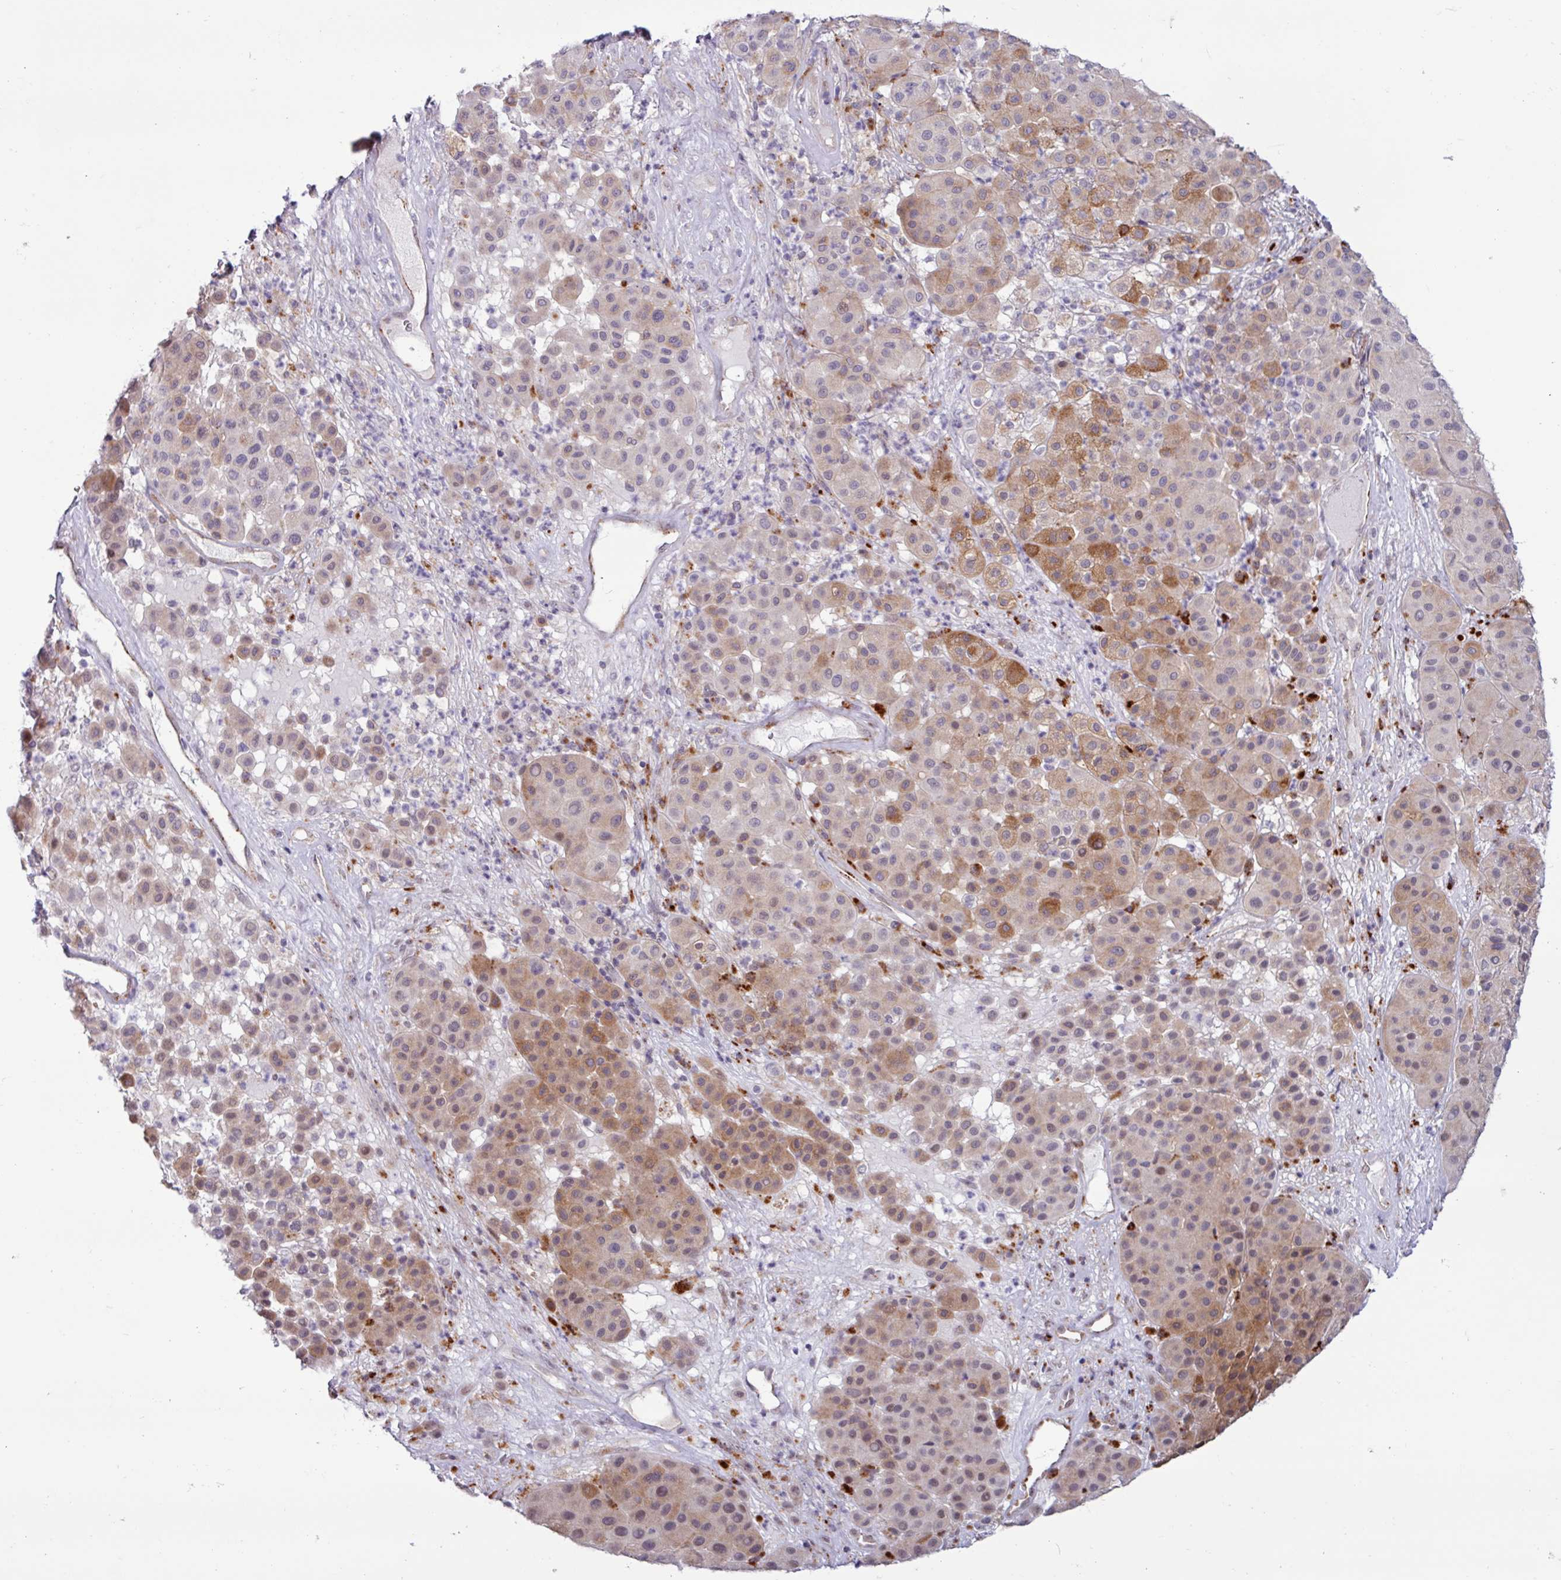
{"staining": {"intensity": "moderate", "quantity": "25%-75%", "location": "cytoplasmic/membranous"}, "tissue": "melanoma", "cell_type": "Tumor cells", "image_type": "cancer", "snomed": [{"axis": "morphology", "description": "Malignant melanoma, Metastatic site"}, {"axis": "topography", "description": "Smooth muscle"}], "caption": "Moderate cytoplasmic/membranous expression for a protein is identified in approximately 25%-75% of tumor cells of malignant melanoma (metastatic site) using immunohistochemistry (IHC).", "gene": "AMIGO2", "patient": {"sex": "male", "age": 41}}